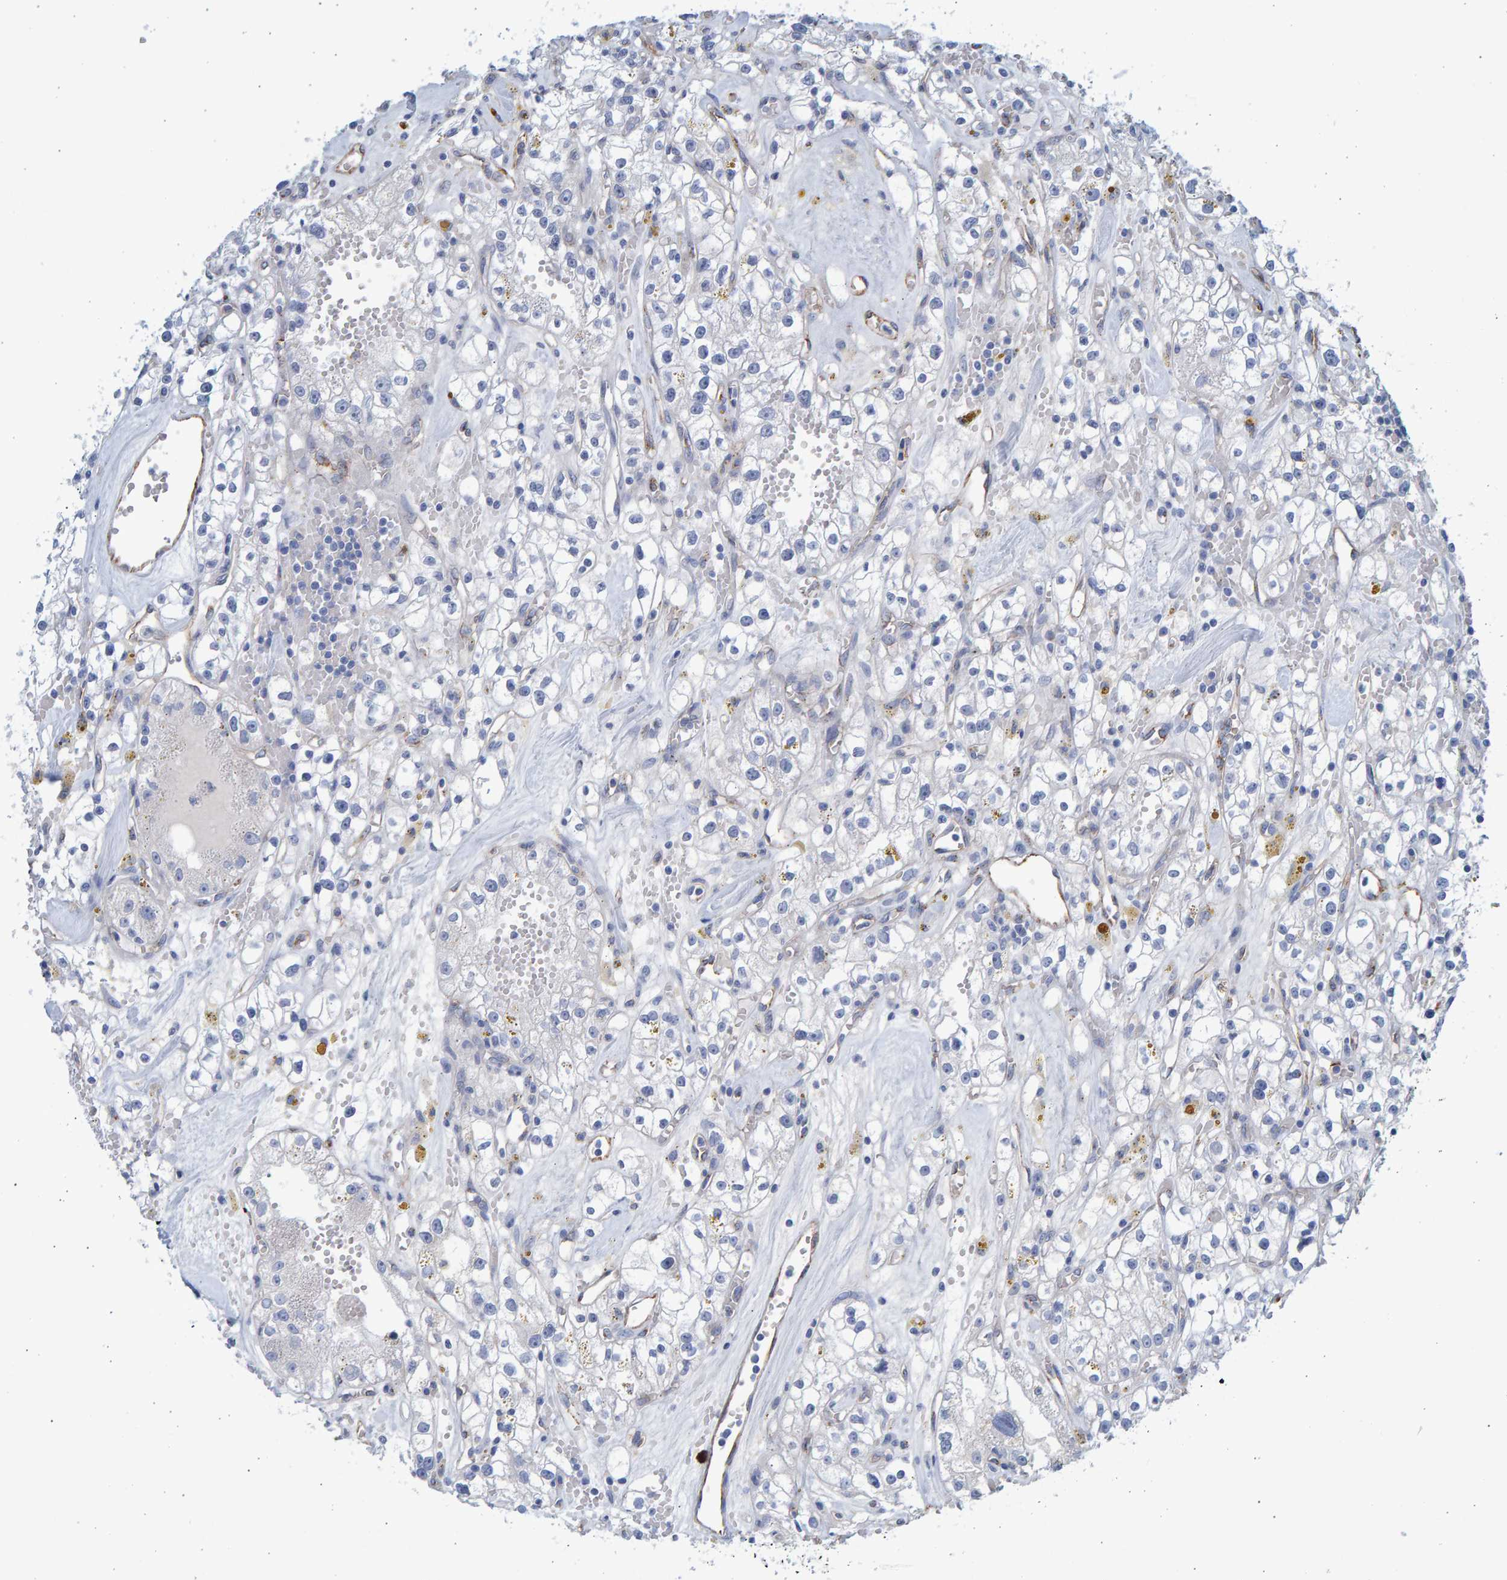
{"staining": {"intensity": "negative", "quantity": "none", "location": "none"}, "tissue": "renal cancer", "cell_type": "Tumor cells", "image_type": "cancer", "snomed": [{"axis": "morphology", "description": "Adenocarcinoma, NOS"}, {"axis": "topography", "description": "Kidney"}], "caption": "The image demonstrates no staining of tumor cells in renal cancer.", "gene": "SLC34A3", "patient": {"sex": "male", "age": 56}}